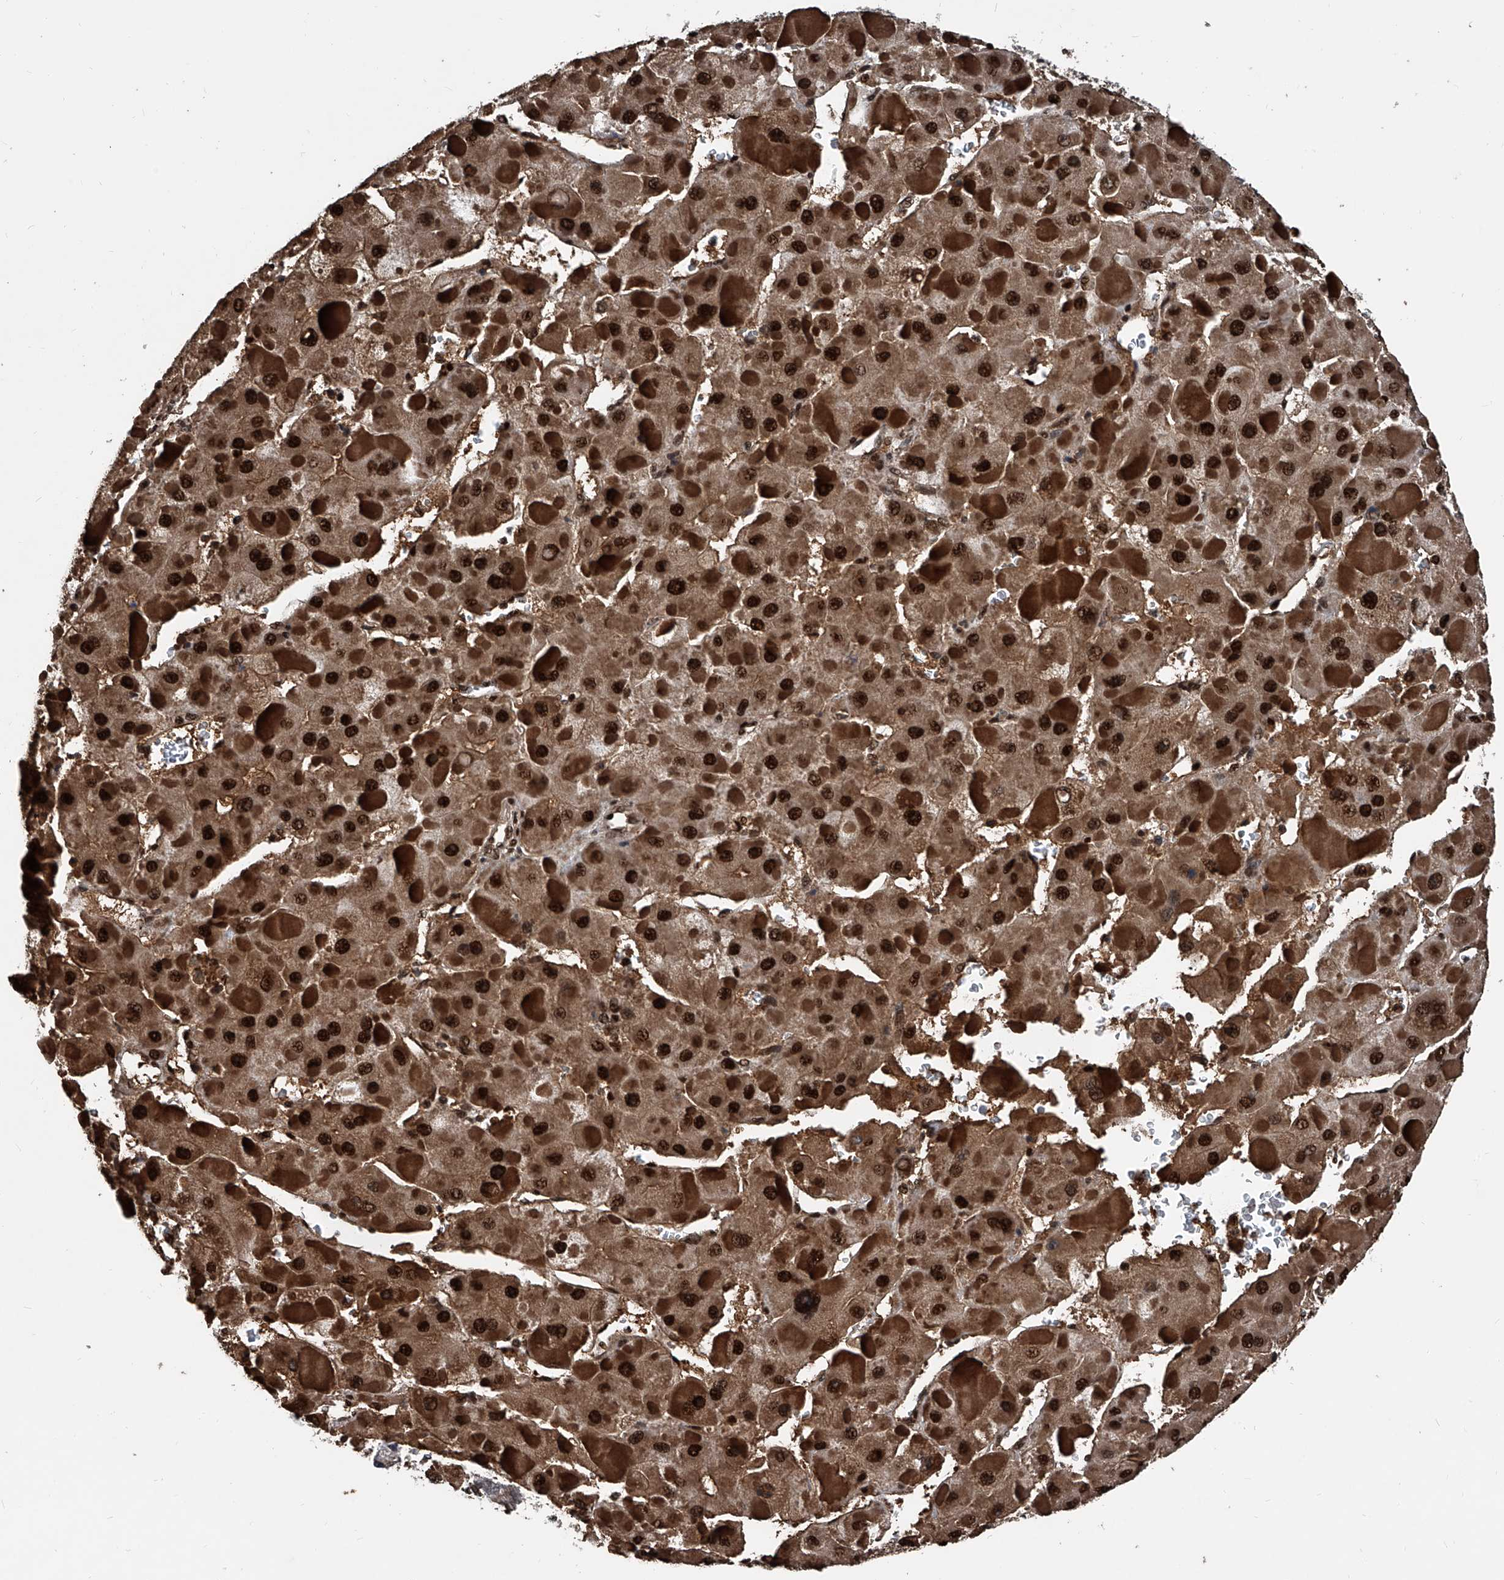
{"staining": {"intensity": "strong", "quantity": ">75%", "location": "cytoplasmic/membranous,nuclear"}, "tissue": "liver cancer", "cell_type": "Tumor cells", "image_type": "cancer", "snomed": [{"axis": "morphology", "description": "Carcinoma, Hepatocellular, NOS"}, {"axis": "topography", "description": "Liver"}], "caption": "An image of liver hepatocellular carcinoma stained for a protein exhibits strong cytoplasmic/membranous and nuclear brown staining in tumor cells.", "gene": "FKBP5", "patient": {"sex": "female", "age": 73}}